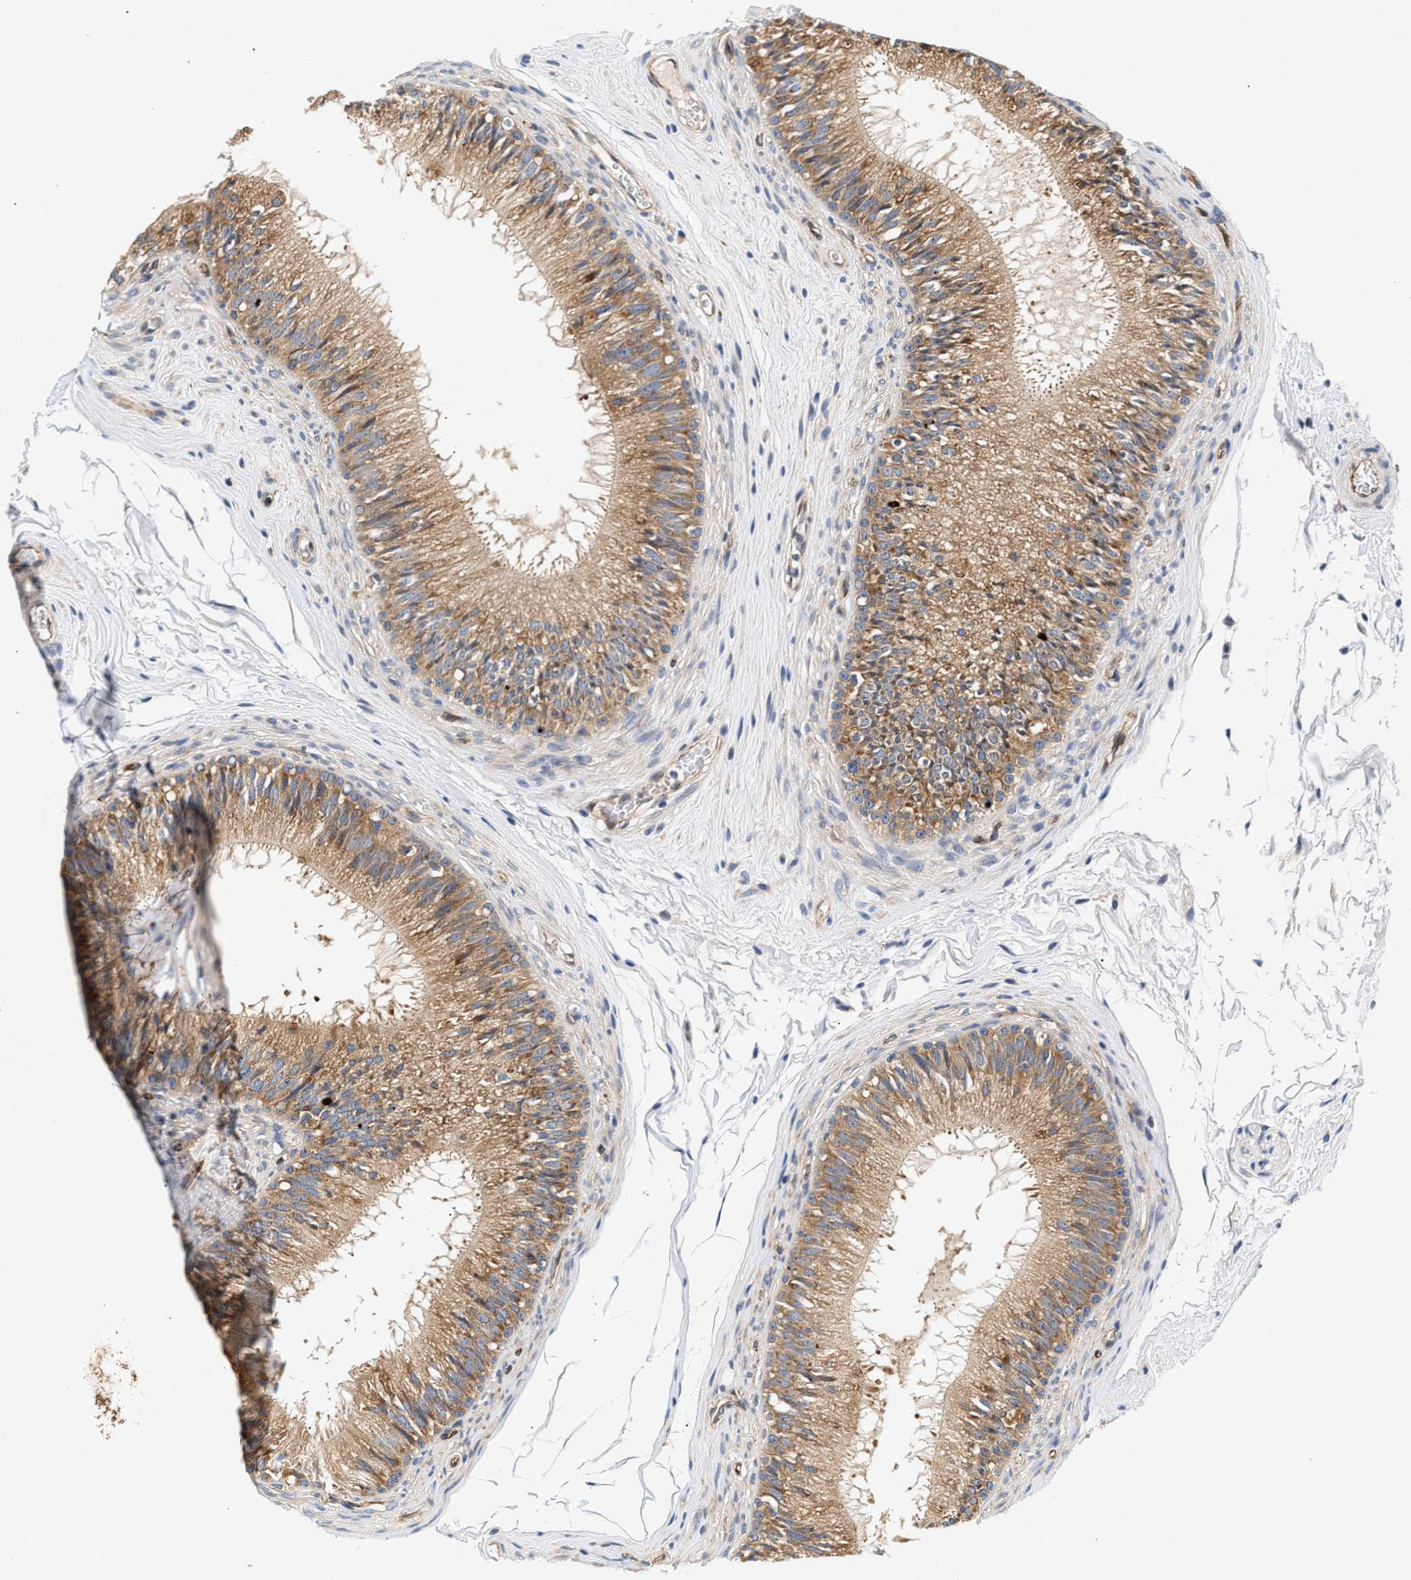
{"staining": {"intensity": "moderate", "quantity": ">75%", "location": "cytoplasmic/membranous"}, "tissue": "epididymis", "cell_type": "Glandular cells", "image_type": "normal", "snomed": [{"axis": "morphology", "description": "Normal tissue, NOS"}, {"axis": "topography", "description": "Testis"}, {"axis": "topography", "description": "Epididymis"}], "caption": "This histopathology image demonstrates IHC staining of unremarkable epididymis, with medium moderate cytoplasmic/membranous positivity in approximately >75% of glandular cells.", "gene": "IFT74", "patient": {"sex": "male", "age": 36}}